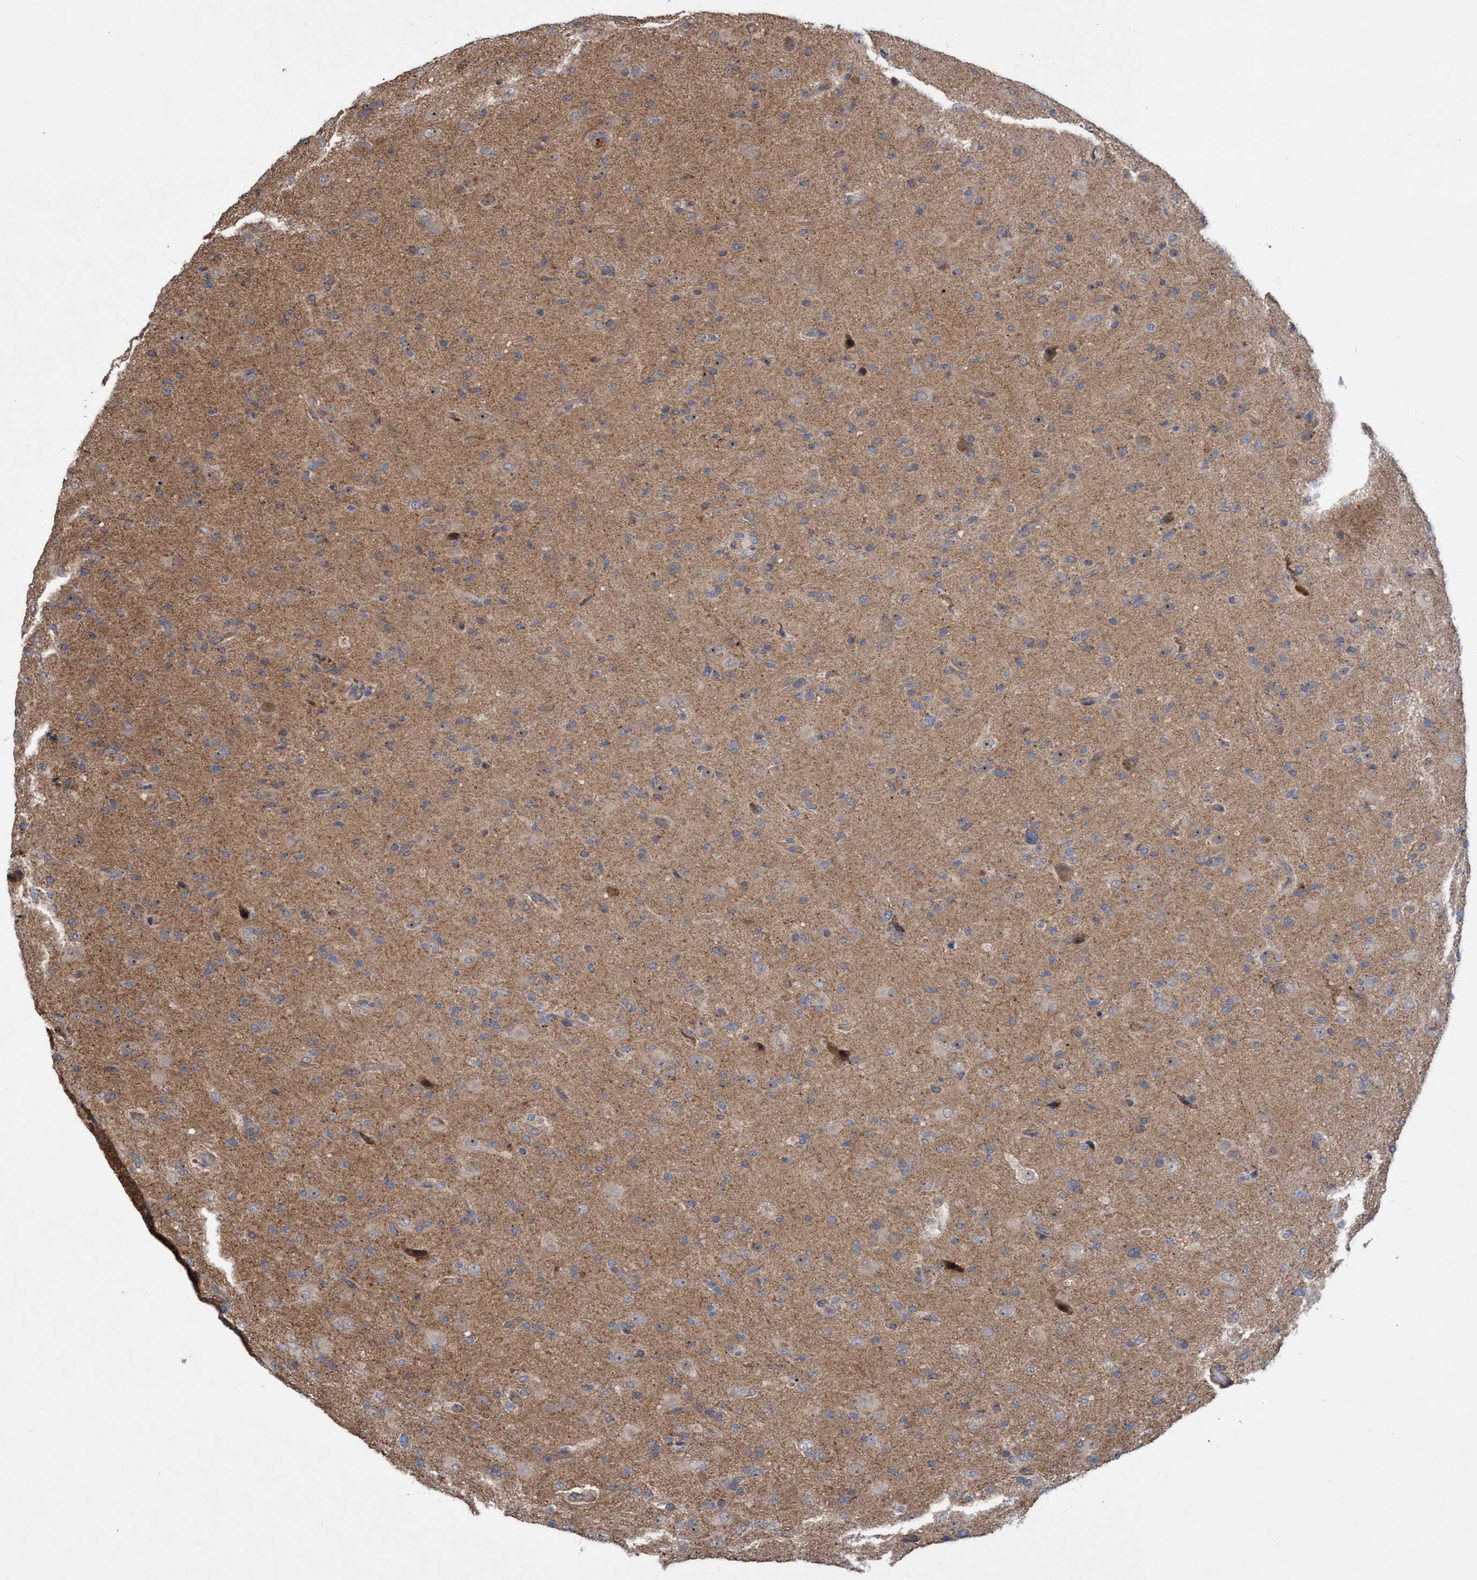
{"staining": {"intensity": "moderate", "quantity": ">75%", "location": "cytoplasmic/membranous,nuclear"}, "tissue": "glioma", "cell_type": "Tumor cells", "image_type": "cancer", "snomed": [{"axis": "morphology", "description": "Glioma, malignant, High grade"}, {"axis": "topography", "description": "Brain"}], "caption": "This is a photomicrograph of IHC staining of high-grade glioma (malignant), which shows moderate expression in the cytoplasmic/membranous and nuclear of tumor cells.", "gene": "P2RY14", "patient": {"sex": "male", "age": 71}}